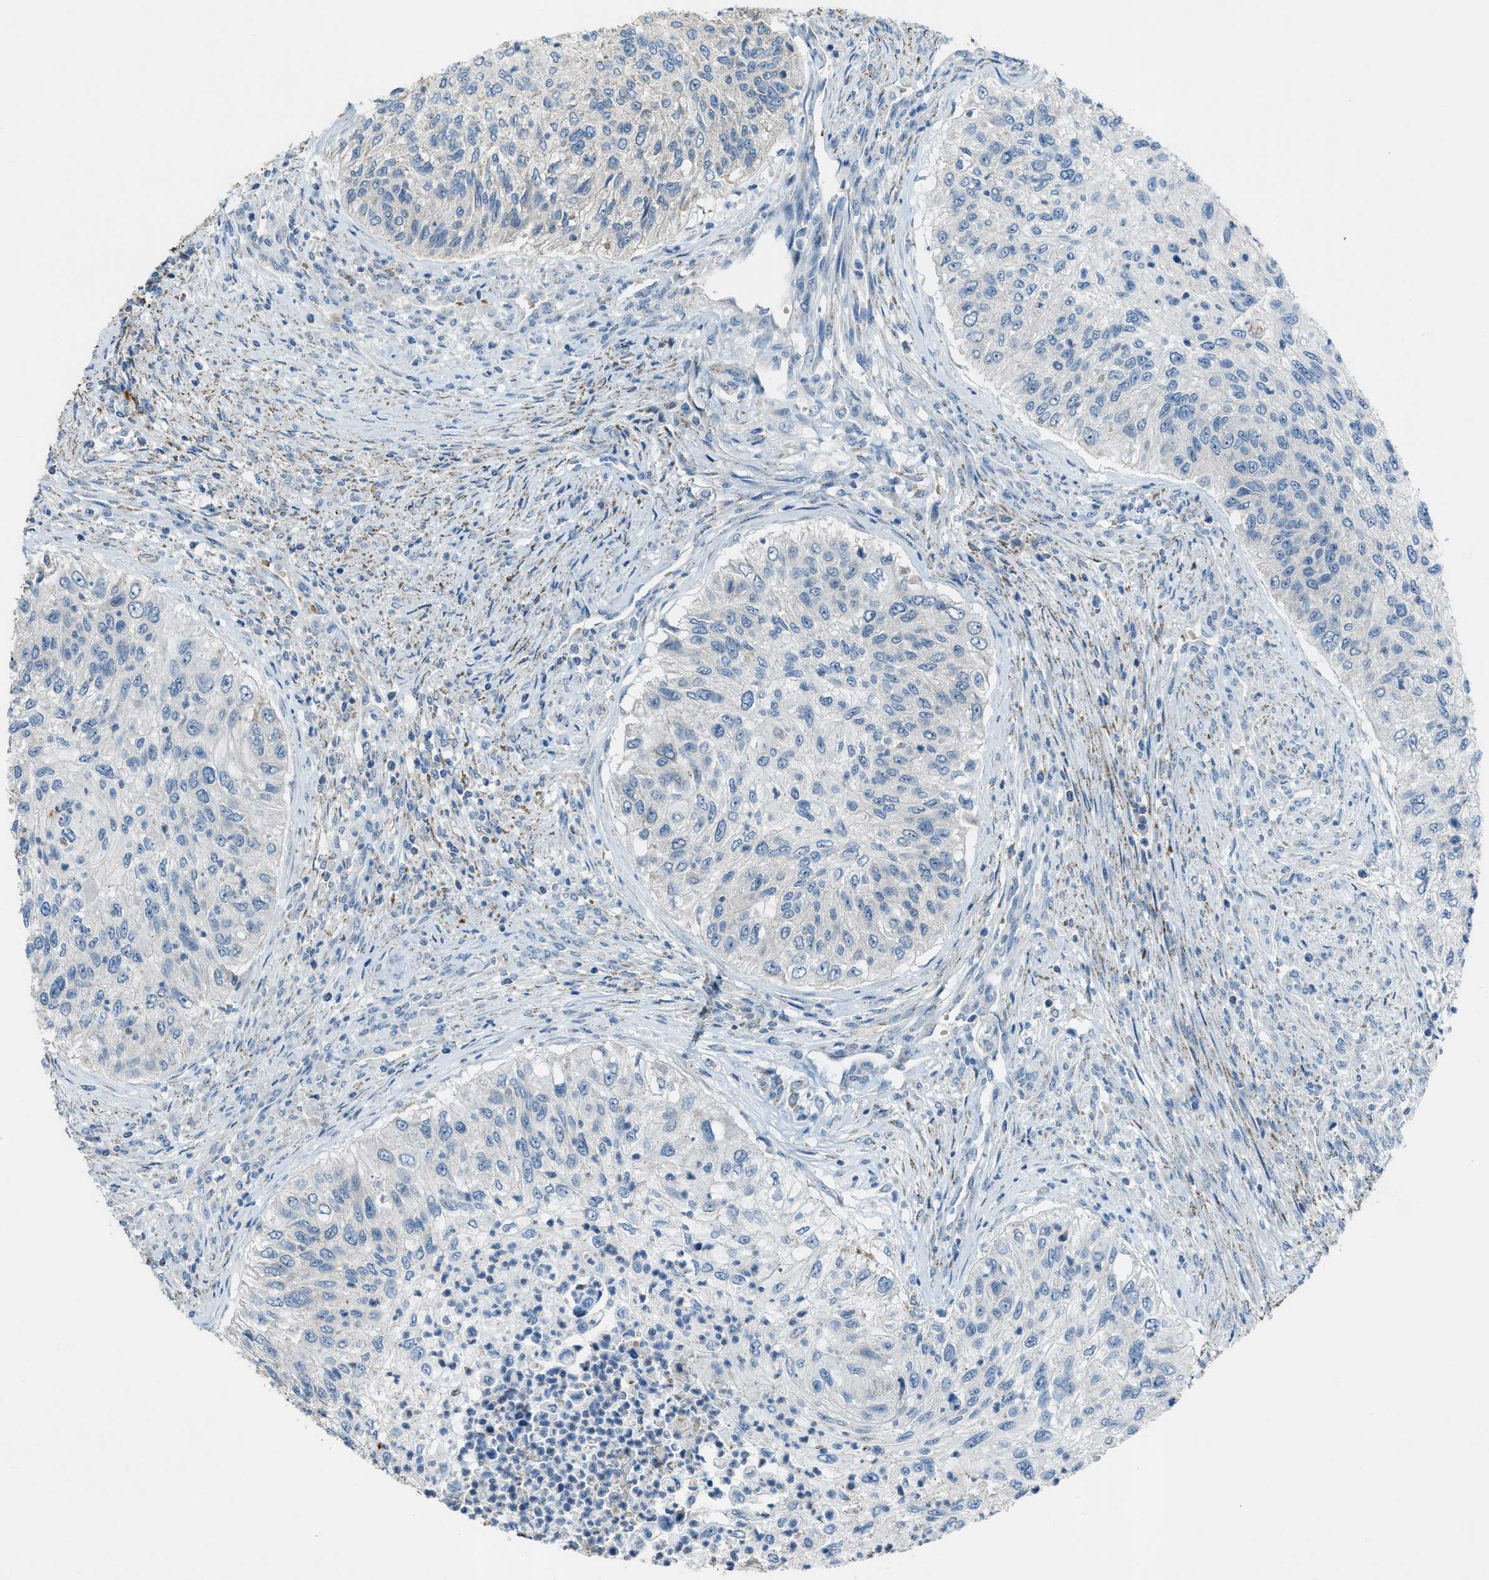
{"staining": {"intensity": "negative", "quantity": "none", "location": "none"}, "tissue": "urothelial cancer", "cell_type": "Tumor cells", "image_type": "cancer", "snomed": [{"axis": "morphology", "description": "Urothelial carcinoma, High grade"}, {"axis": "topography", "description": "Urinary bladder"}], "caption": "Micrograph shows no significant protein positivity in tumor cells of high-grade urothelial carcinoma. (Stains: DAB IHC with hematoxylin counter stain, Microscopy: brightfield microscopy at high magnification).", "gene": "CDON", "patient": {"sex": "female", "age": 60}}